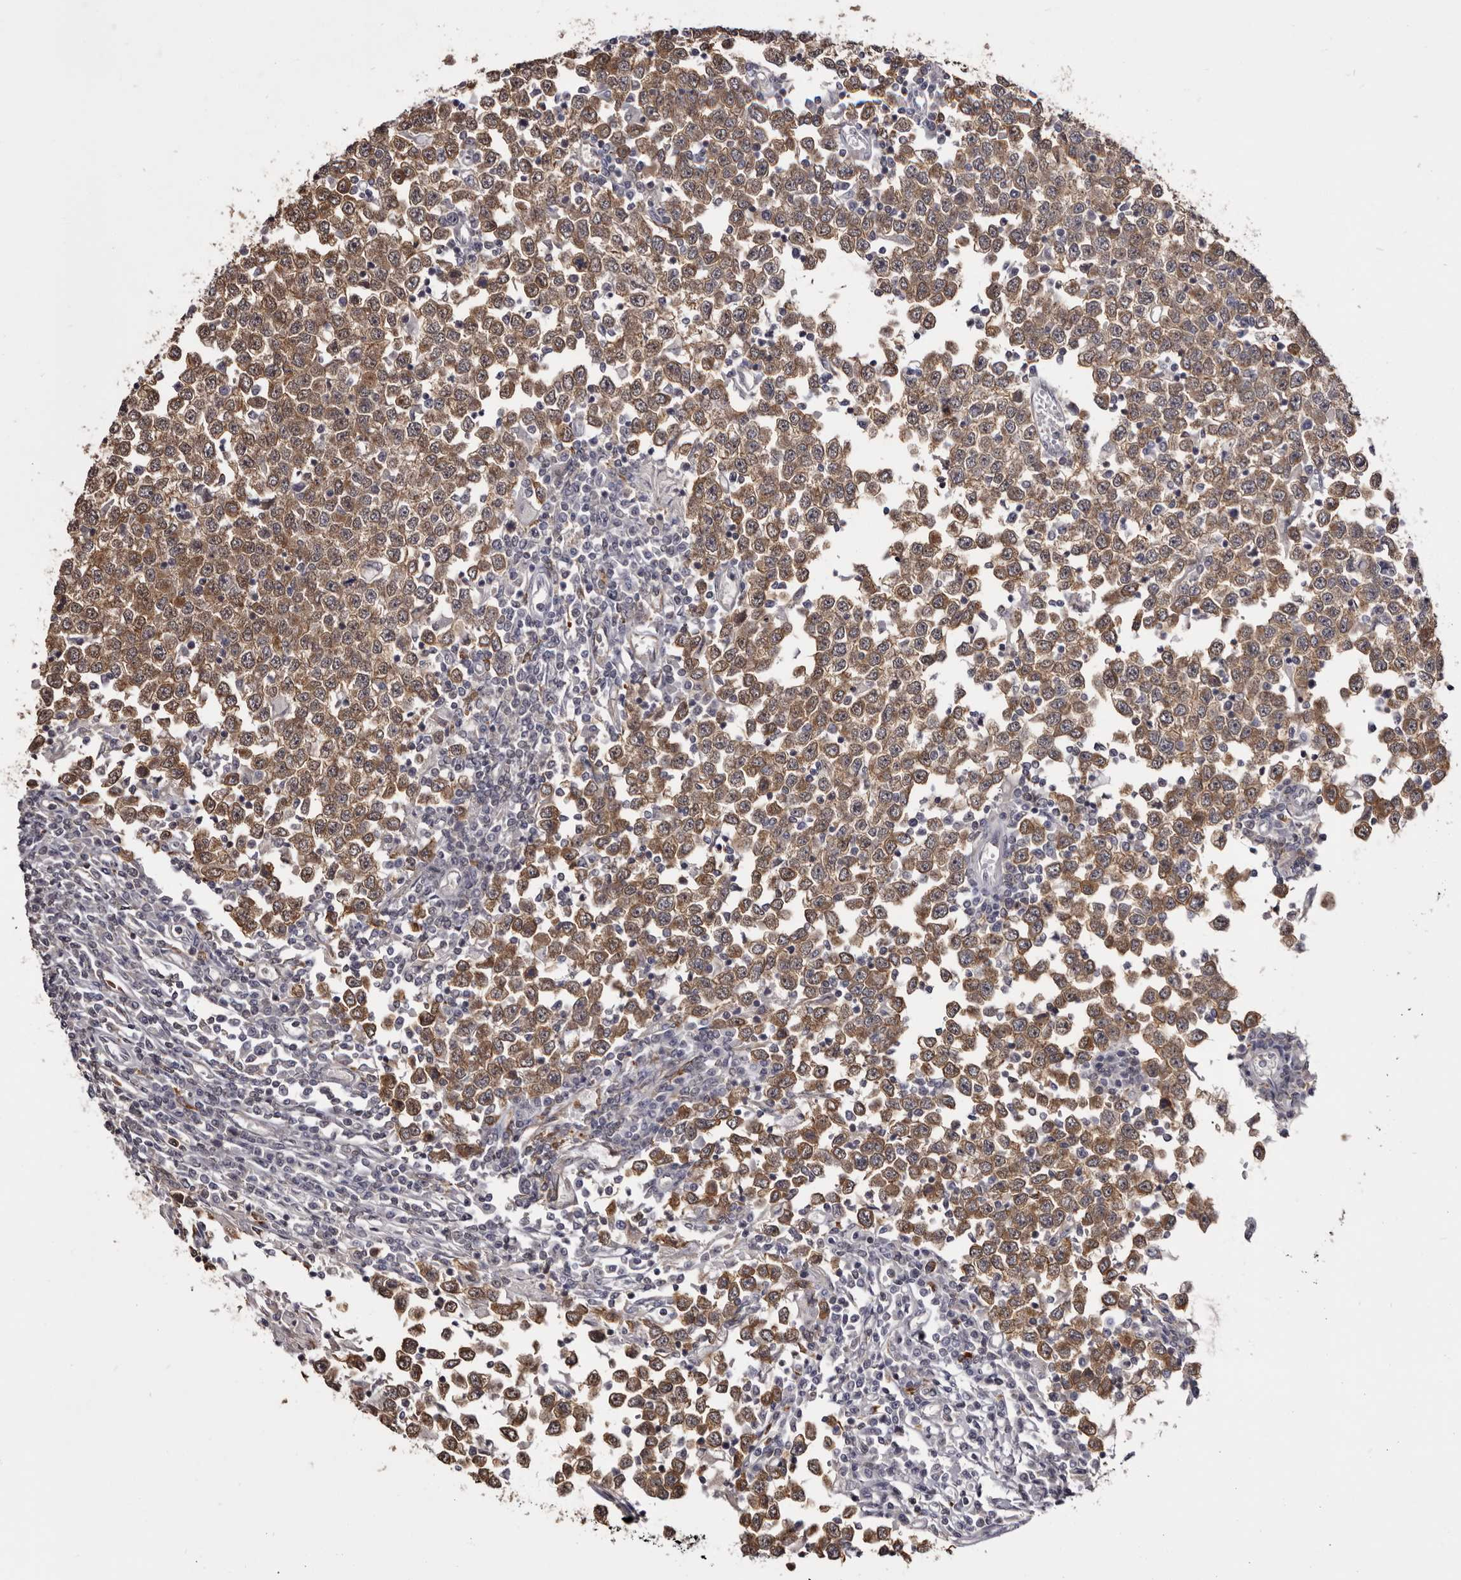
{"staining": {"intensity": "moderate", "quantity": ">75%", "location": "cytoplasmic/membranous"}, "tissue": "testis cancer", "cell_type": "Tumor cells", "image_type": "cancer", "snomed": [{"axis": "morphology", "description": "Seminoma, NOS"}, {"axis": "topography", "description": "Testis"}], "caption": "Brown immunohistochemical staining in human seminoma (testis) shows moderate cytoplasmic/membranous positivity in about >75% of tumor cells.", "gene": "TNNI1", "patient": {"sex": "male", "age": 65}}